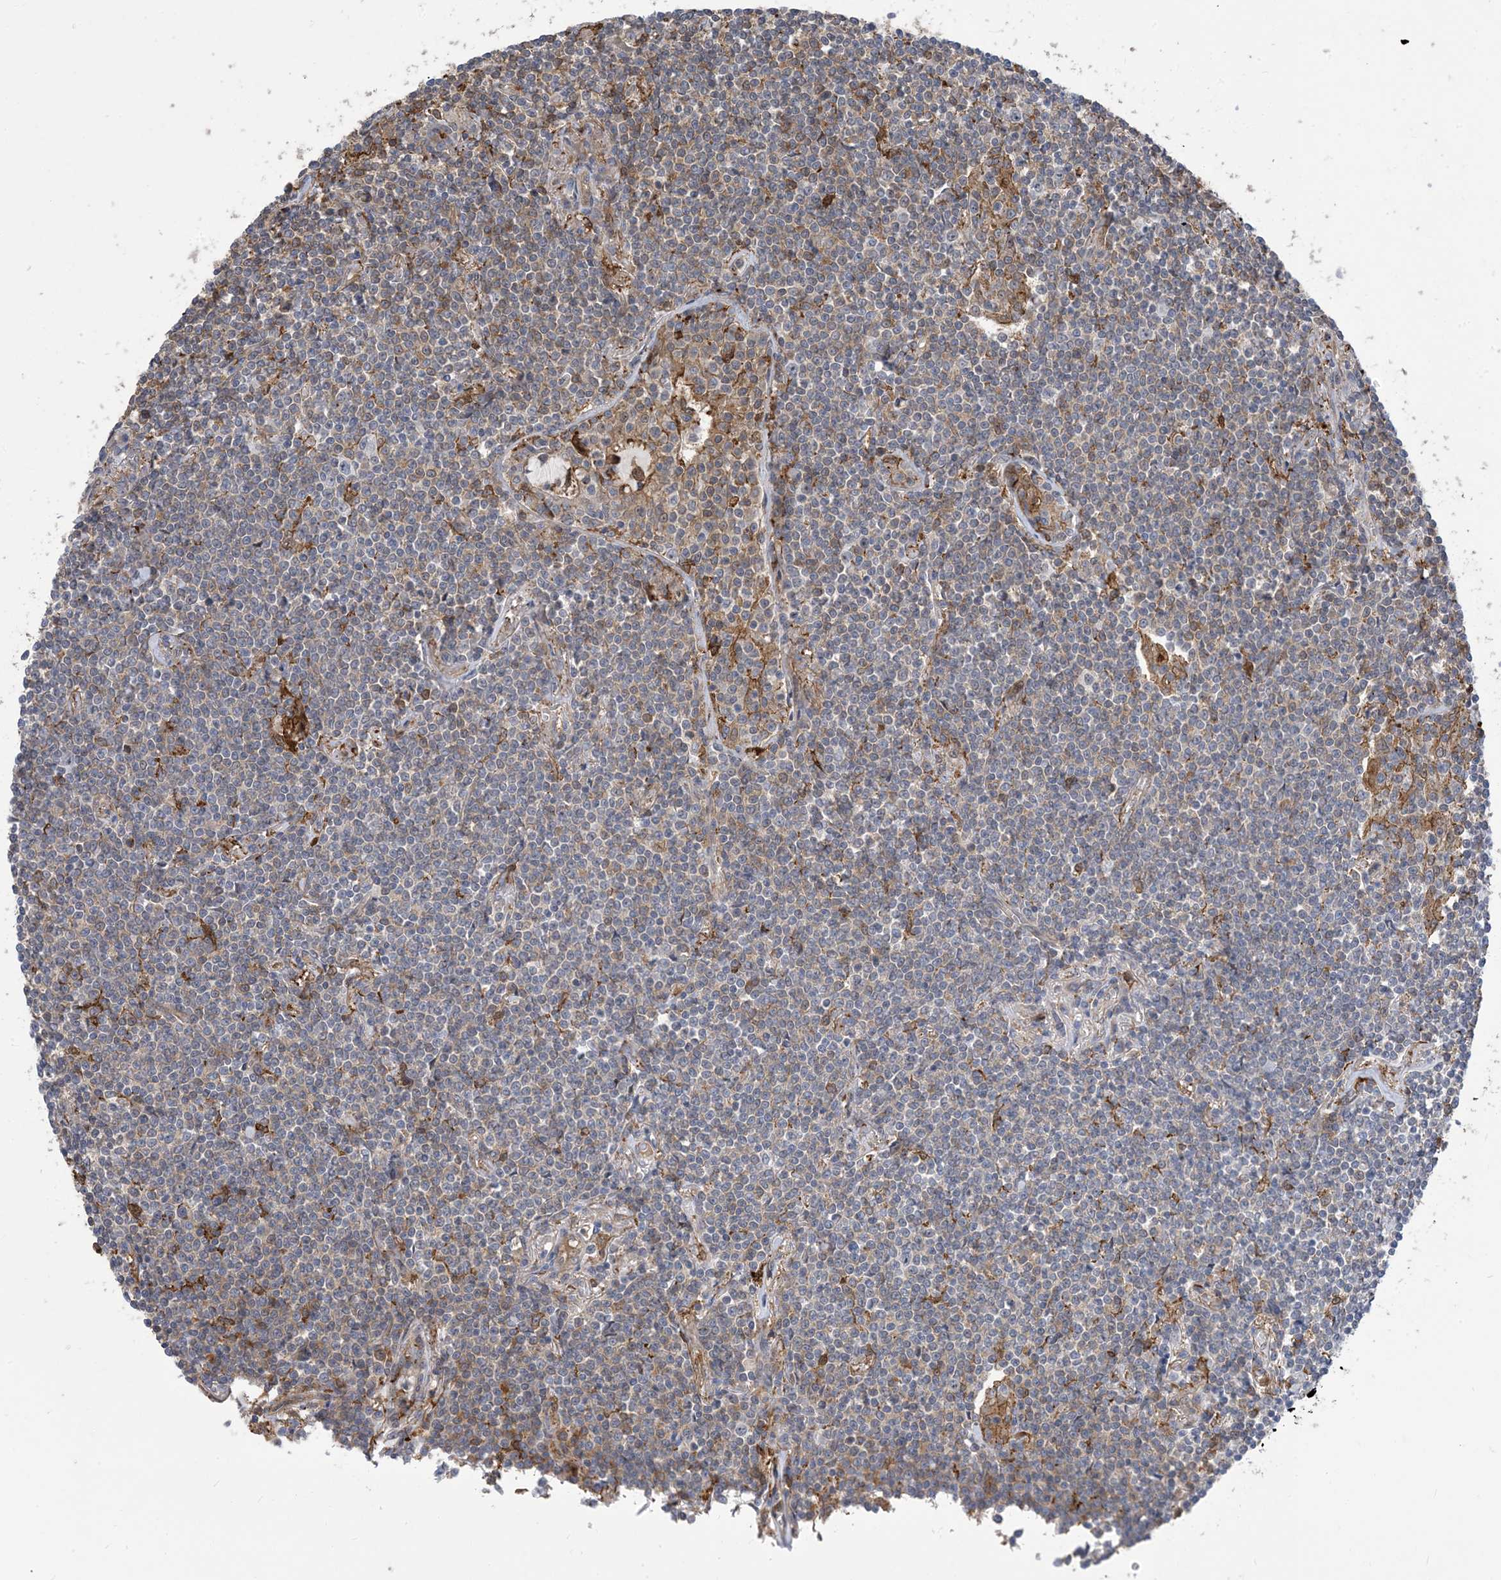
{"staining": {"intensity": "weak", "quantity": "<25%", "location": "cytoplasmic/membranous"}, "tissue": "lymphoma", "cell_type": "Tumor cells", "image_type": "cancer", "snomed": [{"axis": "morphology", "description": "Malignant lymphoma, non-Hodgkin's type, Low grade"}, {"axis": "topography", "description": "Lung"}], "caption": "Human malignant lymphoma, non-Hodgkin's type (low-grade) stained for a protein using IHC exhibits no expression in tumor cells.", "gene": "HS1BP3", "patient": {"sex": "female", "age": 71}}